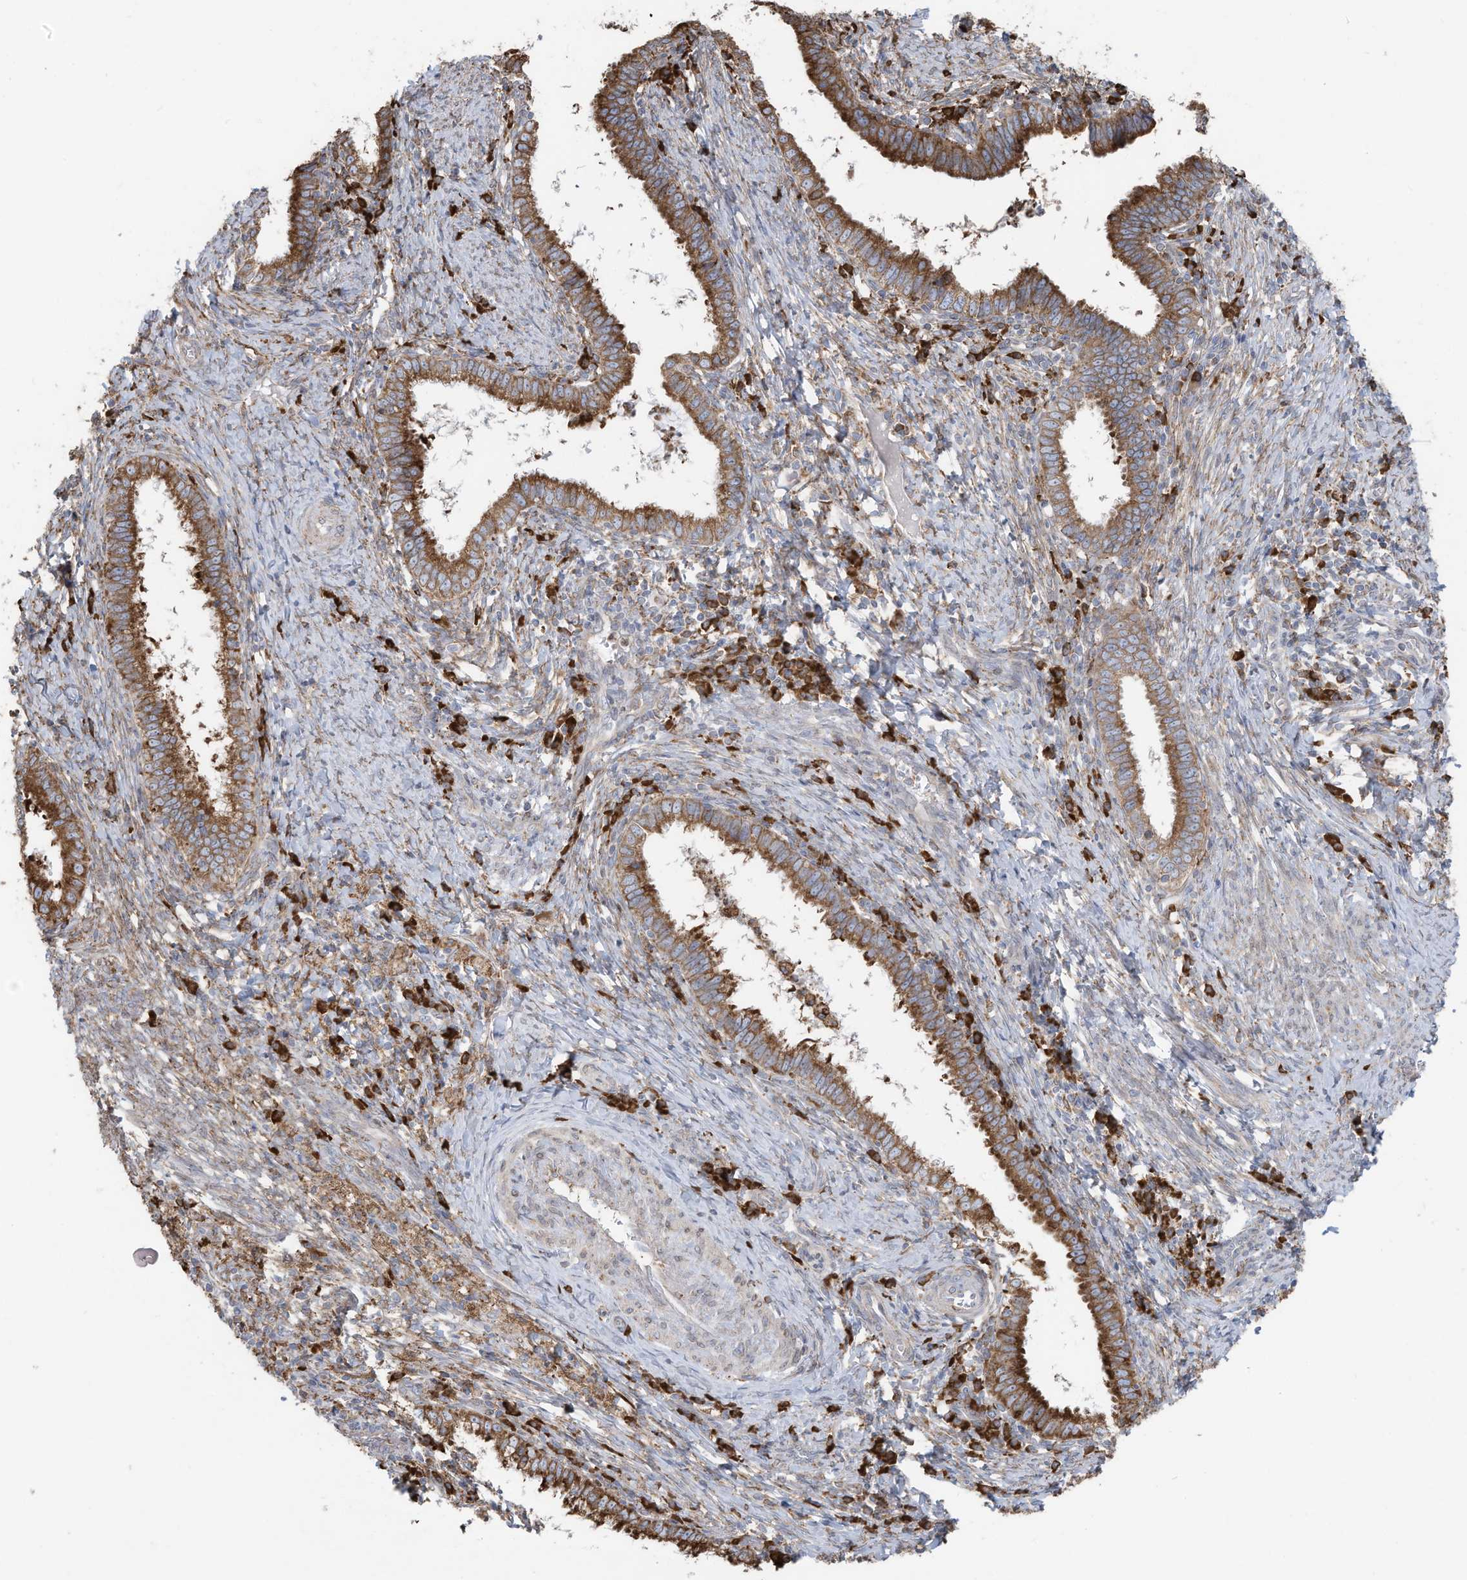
{"staining": {"intensity": "moderate", "quantity": ">75%", "location": "cytoplasmic/membranous"}, "tissue": "cervical cancer", "cell_type": "Tumor cells", "image_type": "cancer", "snomed": [{"axis": "morphology", "description": "Adenocarcinoma, NOS"}, {"axis": "topography", "description": "Cervix"}], "caption": "A medium amount of moderate cytoplasmic/membranous staining is seen in approximately >75% of tumor cells in cervical cancer (adenocarcinoma) tissue. (DAB = brown stain, brightfield microscopy at high magnification).", "gene": "ZNF354C", "patient": {"sex": "female", "age": 36}}